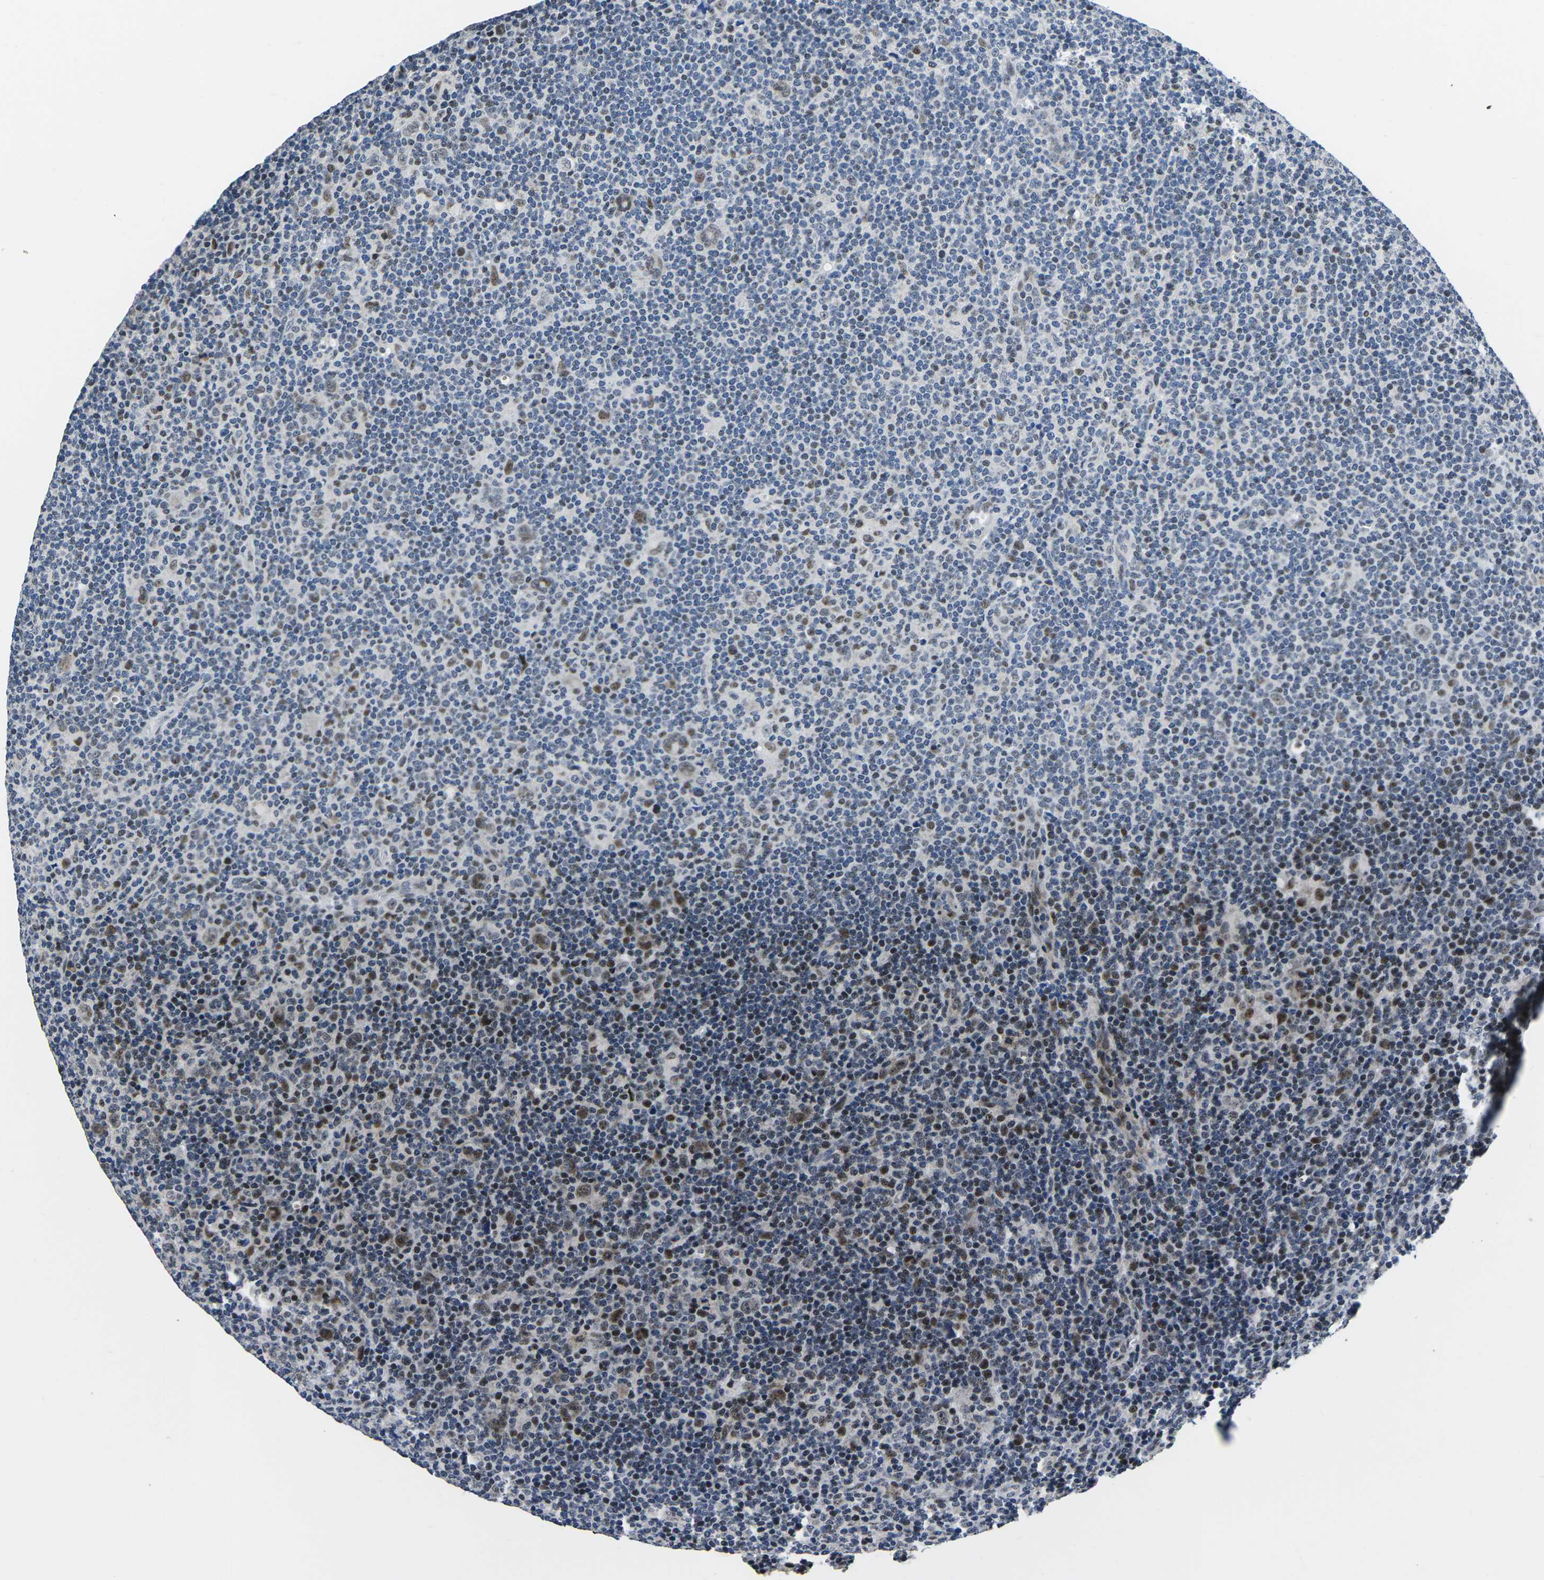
{"staining": {"intensity": "moderate", "quantity": "25%-75%", "location": "nuclear"}, "tissue": "lymphoma", "cell_type": "Tumor cells", "image_type": "cancer", "snomed": [{"axis": "morphology", "description": "Hodgkin's disease, NOS"}, {"axis": "topography", "description": "Lymph node"}], "caption": "Protein staining of Hodgkin's disease tissue exhibits moderate nuclear expression in about 25%-75% of tumor cells.", "gene": "CDC73", "patient": {"sex": "female", "age": 57}}